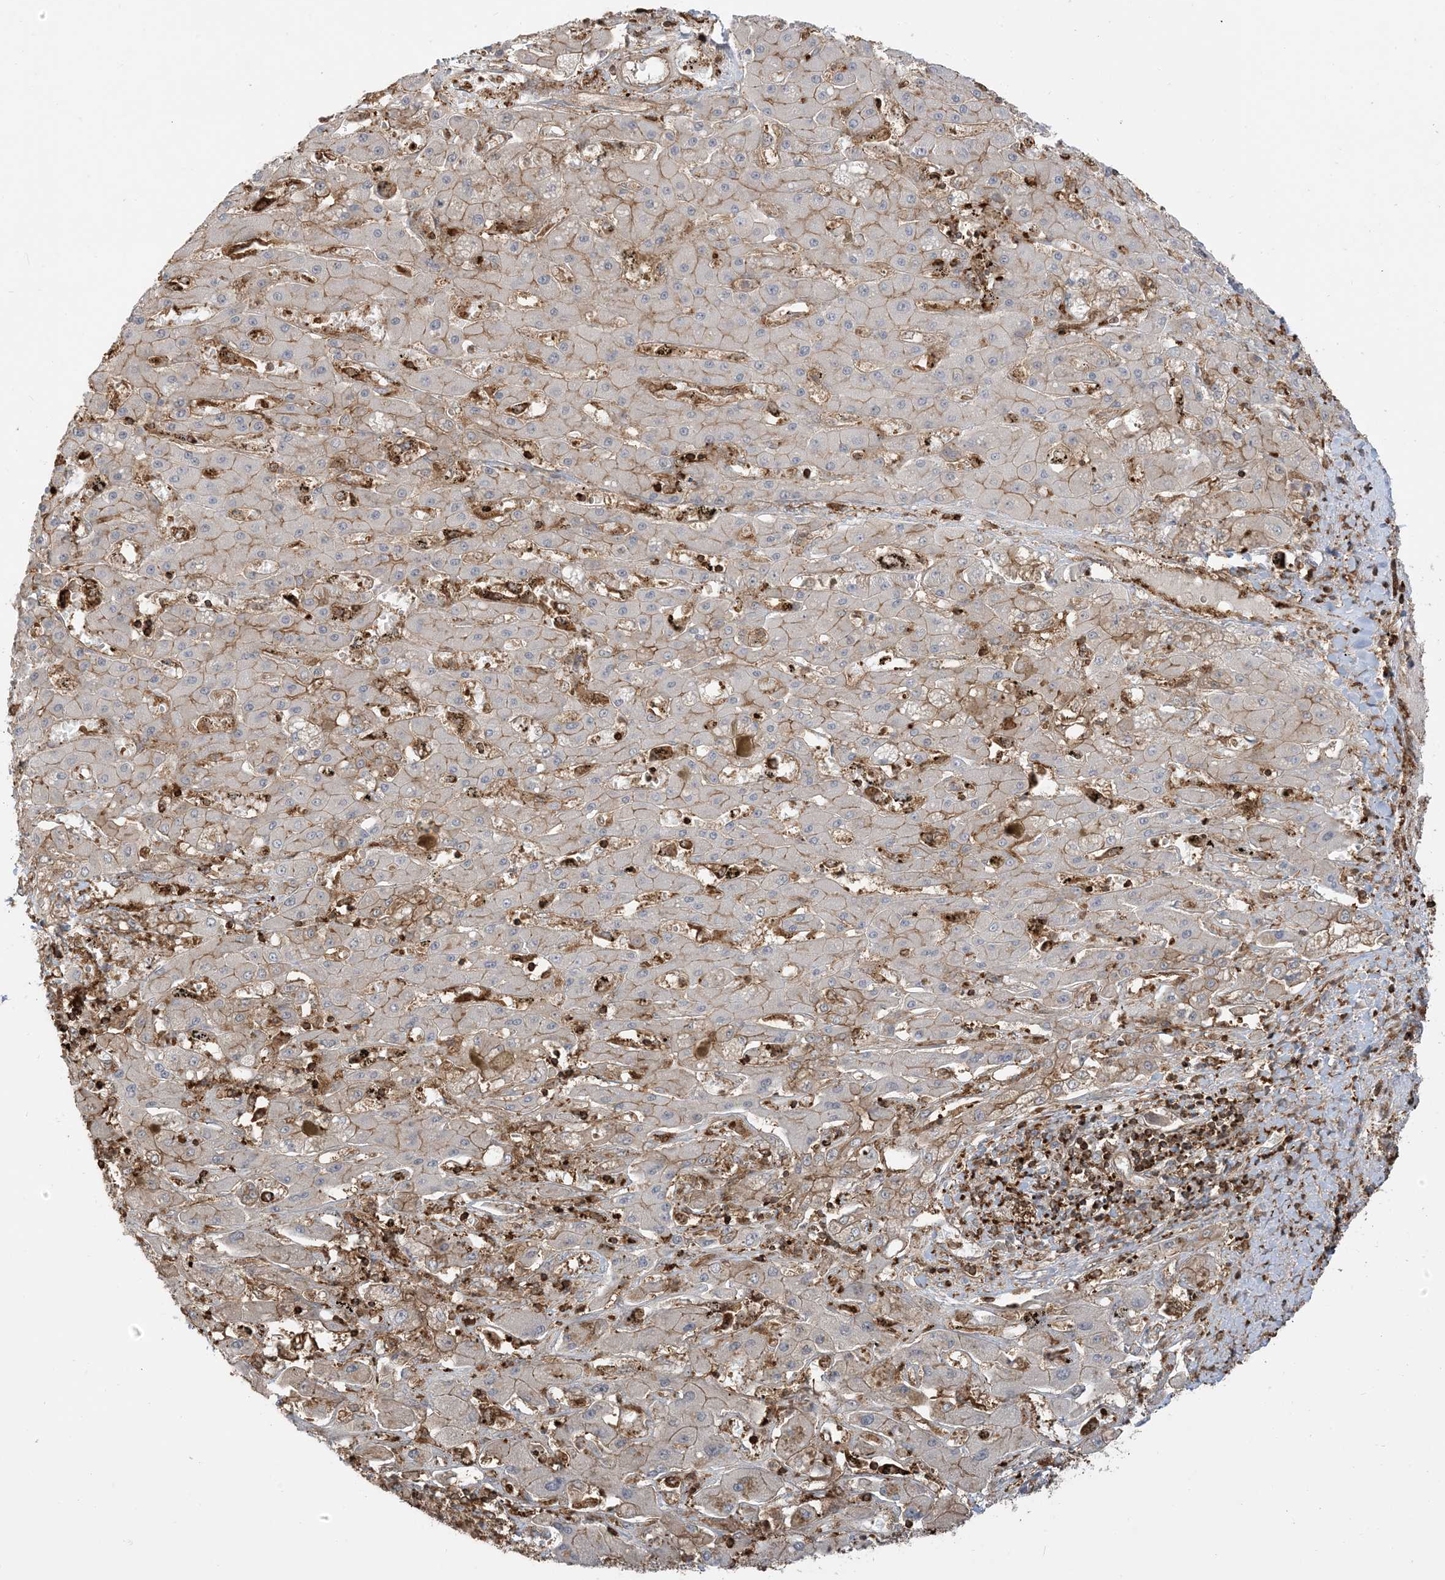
{"staining": {"intensity": "moderate", "quantity": "25%-75%", "location": "cytoplasmic/membranous"}, "tissue": "liver cancer", "cell_type": "Tumor cells", "image_type": "cancer", "snomed": [{"axis": "morphology", "description": "Cholangiocarcinoma"}, {"axis": "topography", "description": "Liver"}], "caption": "The image shows immunohistochemical staining of liver cancer. There is moderate cytoplasmic/membranous positivity is seen in approximately 25%-75% of tumor cells. The staining is performed using DAB (3,3'-diaminobenzidine) brown chromogen to label protein expression. The nuclei are counter-stained blue using hematoxylin.", "gene": "CAPZB", "patient": {"sex": "male", "age": 67}}